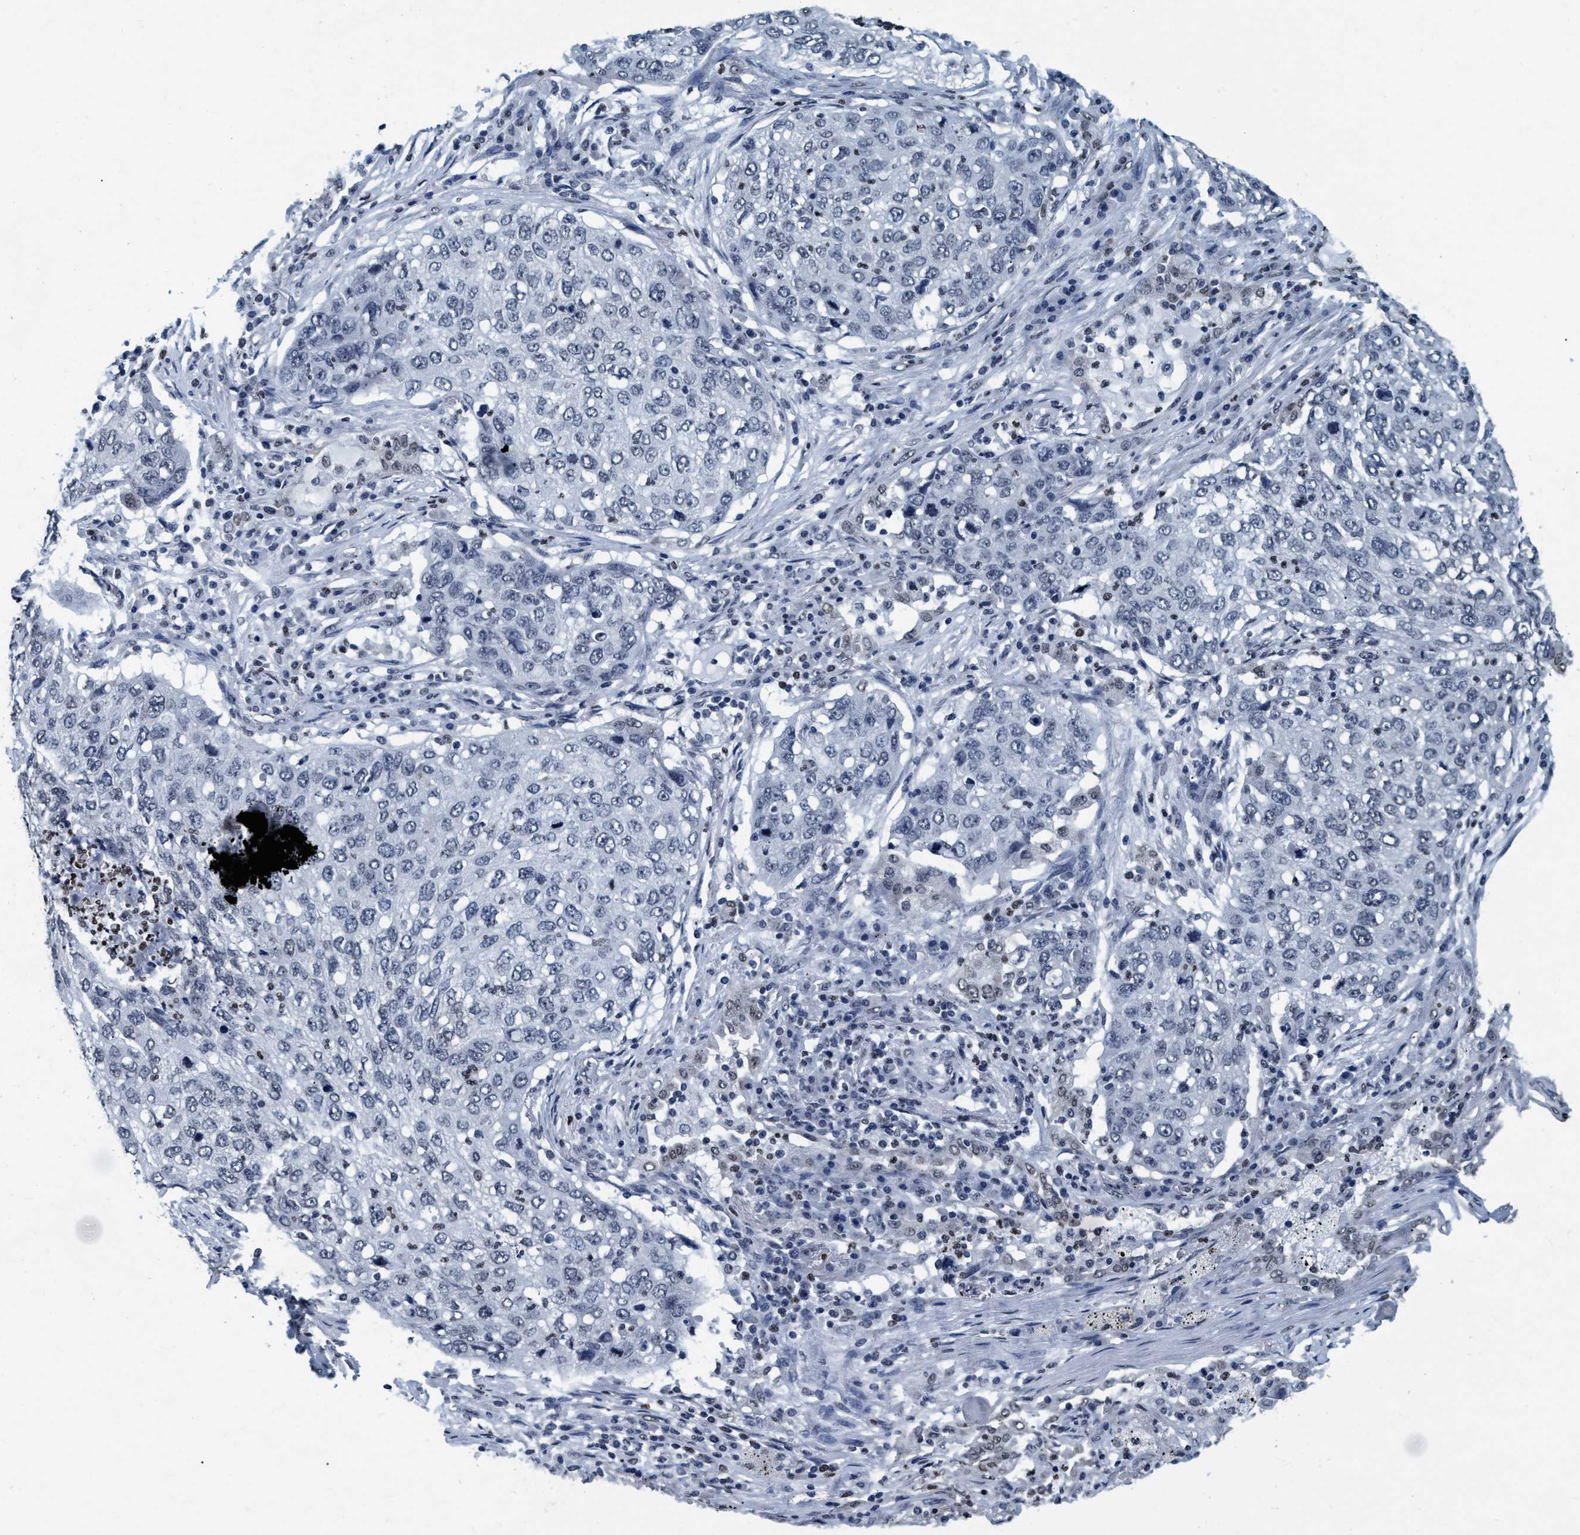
{"staining": {"intensity": "negative", "quantity": "none", "location": "none"}, "tissue": "lung cancer", "cell_type": "Tumor cells", "image_type": "cancer", "snomed": [{"axis": "morphology", "description": "Squamous cell carcinoma, NOS"}, {"axis": "topography", "description": "Lung"}], "caption": "Tumor cells show no significant expression in lung squamous cell carcinoma.", "gene": "CCNE2", "patient": {"sex": "female", "age": 63}}